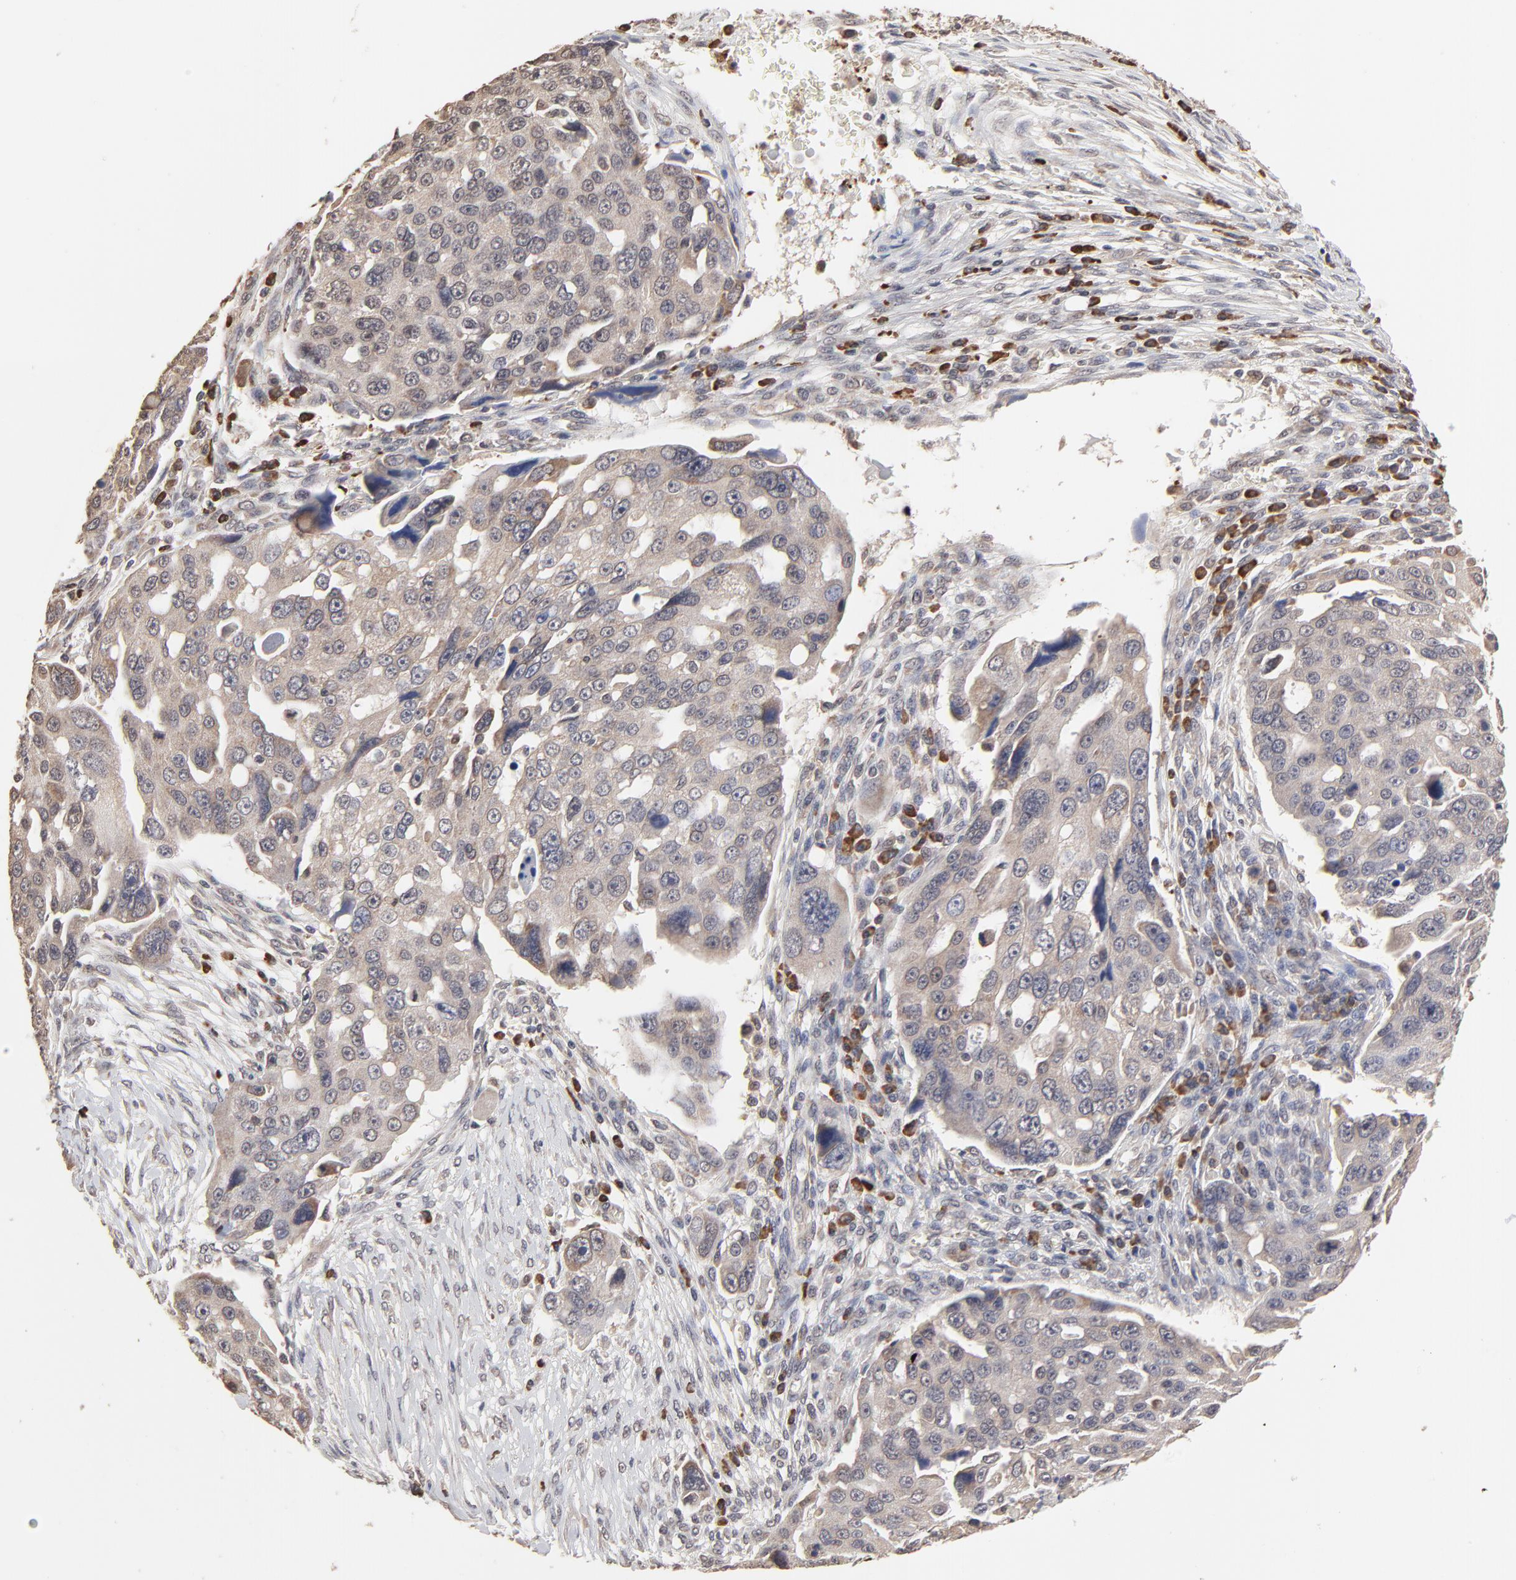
{"staining": {"intensity": "weak", "quantity": "25%-75%", "location": "cytoplasmic/membranous"}, "tissue": "ovarian cancer", "cell_type": "Tumor cells", "image_type": "cancer", "snomed": [{"axis": "morphology", "description": "Carcinoma, endometroid"}, {"axis": "topography", "description": "Ovary"}], "caption": "An image showing weak cytoplasmic/membranous staining in approximately 25%-75% of tumor cells in ovarian cancer (endometroid carcinoma), as visualized by brown immunohistochemical staining.", "gene": "CHM", "patient": {"sex": "female", "age": 75}}